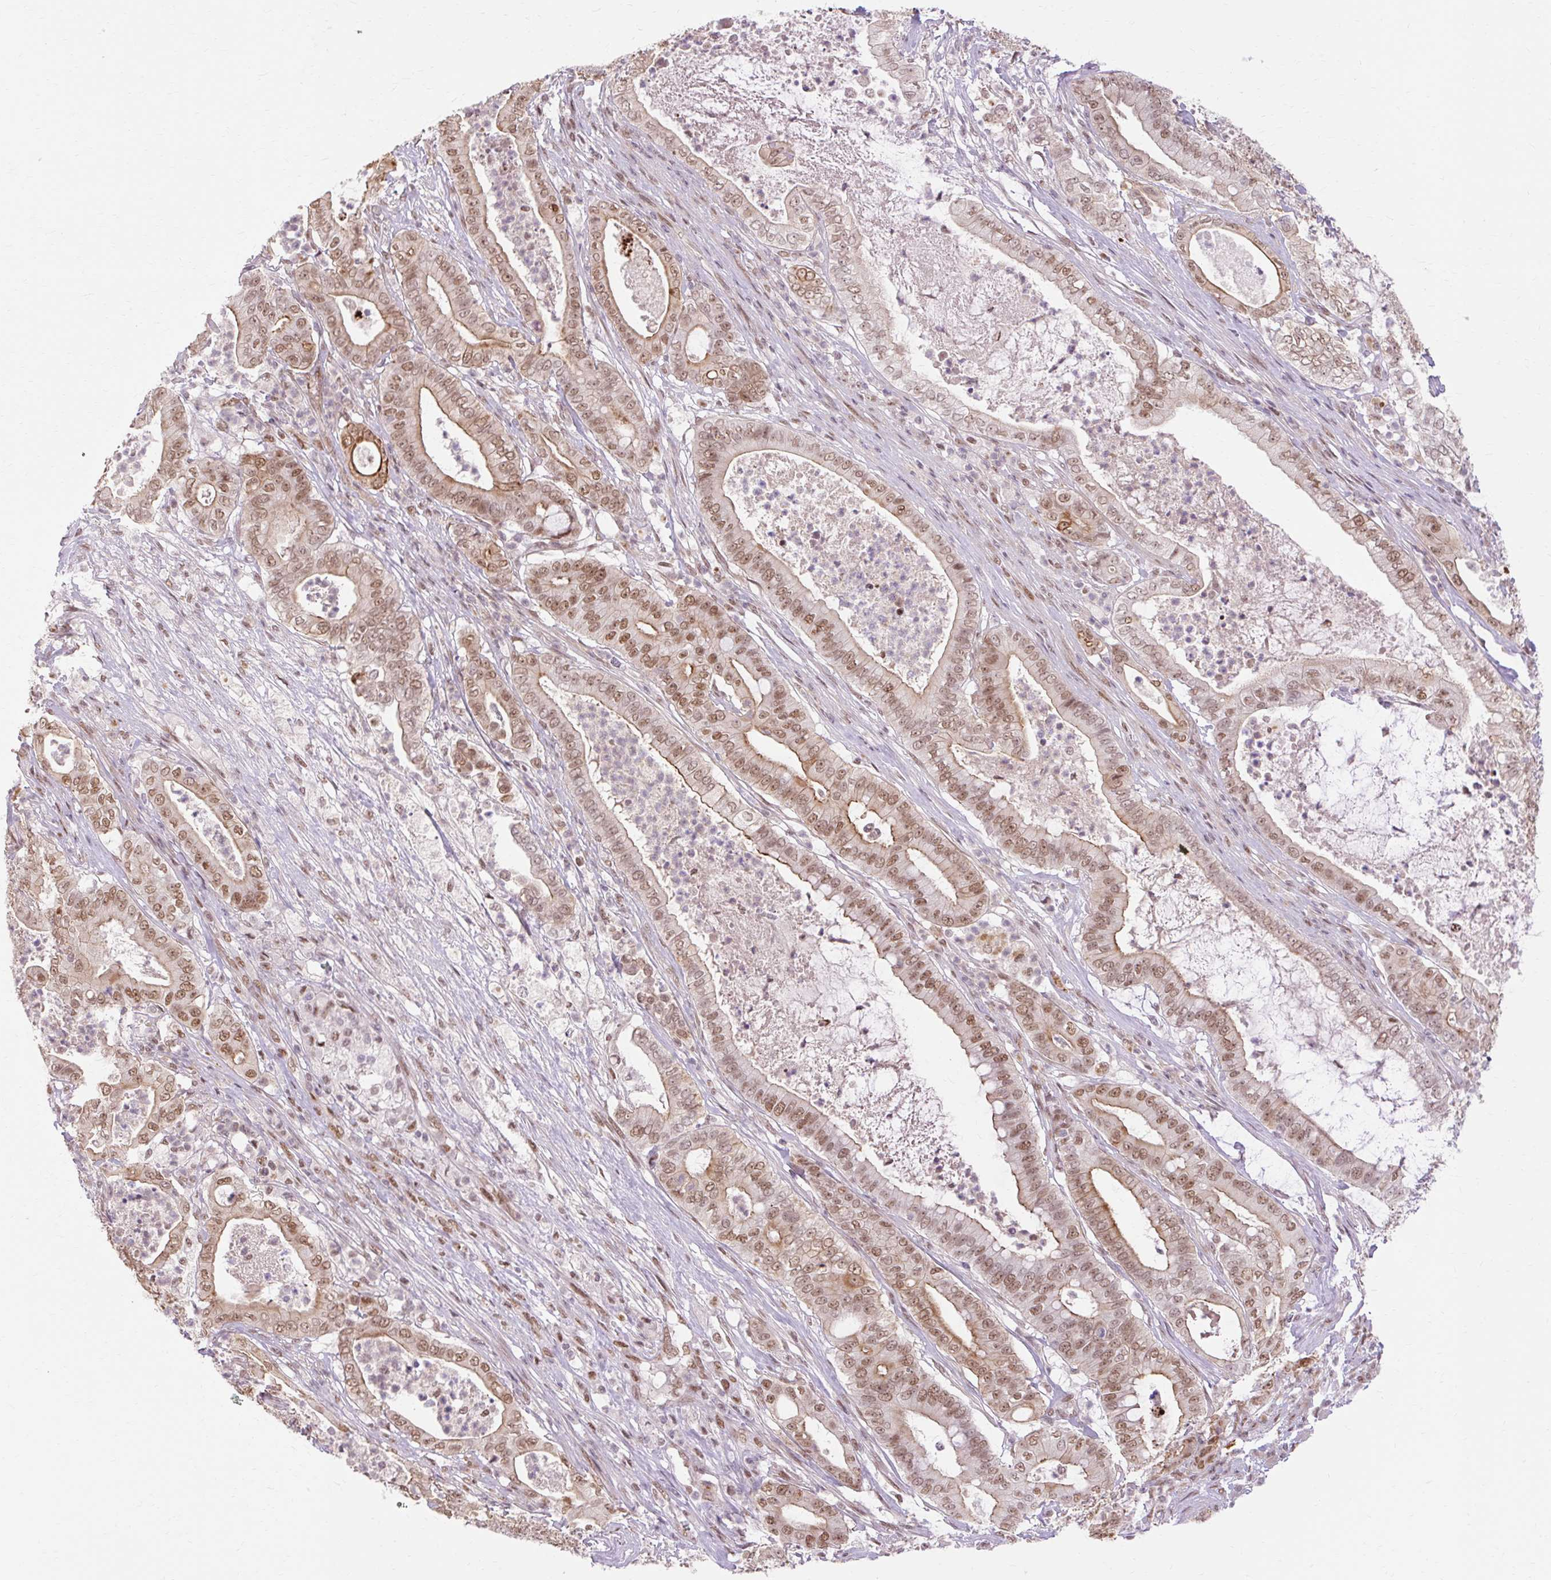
{"staining": {"intensity": "moderate", "quantity": ">75%", "location": "cytoplasmic/membranous,nuclear"}, "tissue": "pancreatic cancer", "cell_type": "Tumor cells", "image_type": "cancer", "snomed": [{"axis": "morphology", "description": "Adenocarcinoma, NOS"}, {"axis": "topography", "description": "Pancreas"}], "caption": "Protein positivity by IHC demonstrates moderate cytoplasmic/membranous and nuclear staining in approximately >75% of tumor cells in adenocarcinoma (pancreatic).", "gene": "NPIPB12", "patient": {"sex": "male", "age": 71}}